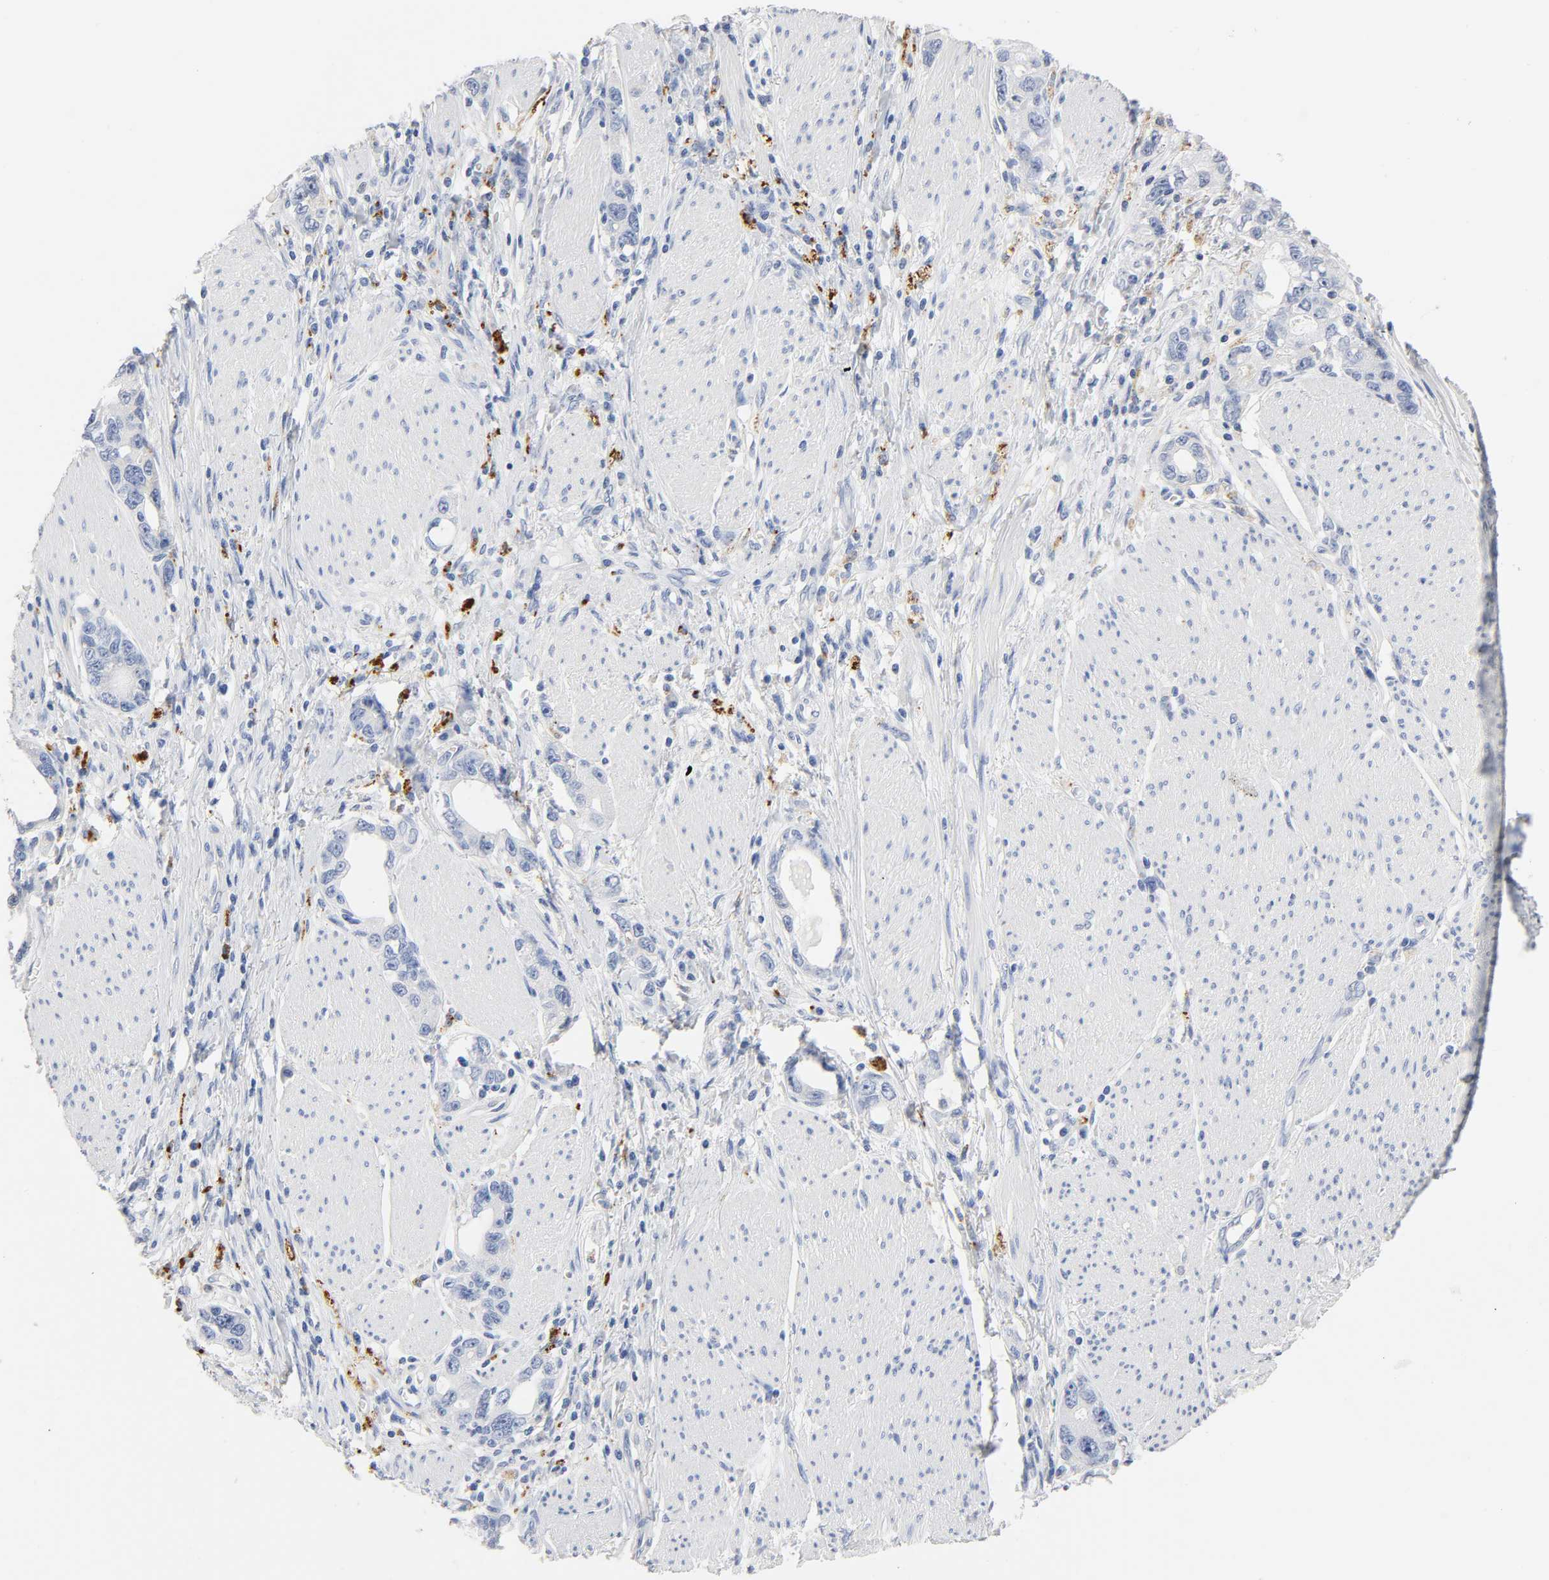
{"staining": {"intensity": "negative", "quantity": "none", "location": "none"}, "tissue": "stomach cancer", "cell_type": "Tumor cells", "image_type": "cancer", "snomed": [{"axis": "morphology", "description": "Adenocarcinoma, NOS"}, {"axis": "topography", "description": "Stomach, lower"}], "caption": "Image shows no significant protein staining in tumor cells of adenocarcinoma (stomach). Nuclei are stained in blue.", "gene": "PLP1", "patient": {"sex": "female", "age": 93}}